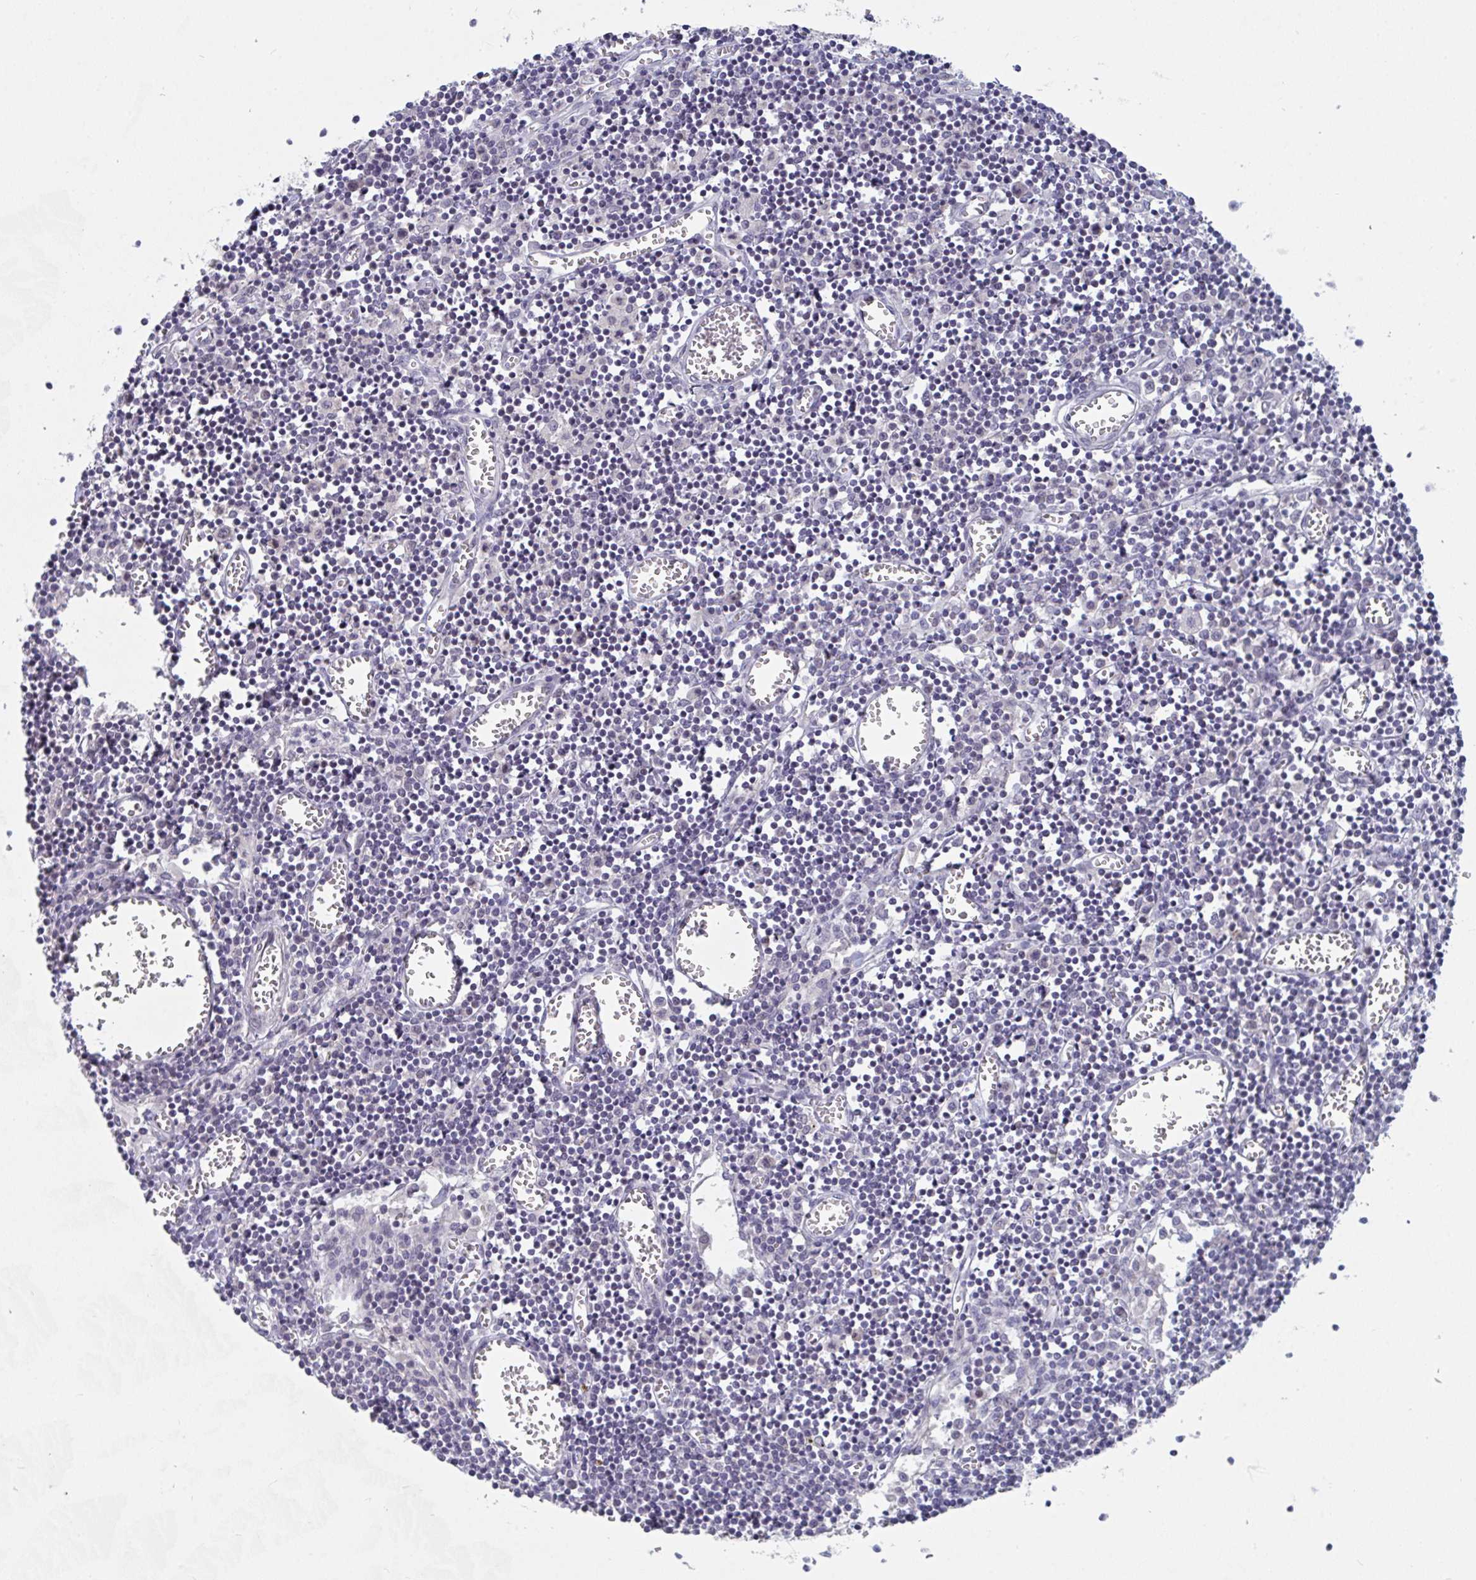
{"staining": {"intensity": "negative", "quantity": "none", "location": "none"}, "tissue": "lymph node", "cell_type": "Germinal center cells", "image_type": "normal", "snomed": [{"axis": "morphology", "description": "Normal tissue, NOS"}, {"axis": "topography", "description": "Lymph node"}], "caption": "Germinal center cells show no significant protein staining in normal lymph node. (DAB immunohistochemistry (IHC) visualized using brightfield microscopy, high magnification).", "gene": "FAM156A", "patient": {"sex": "male", "age": 66}}